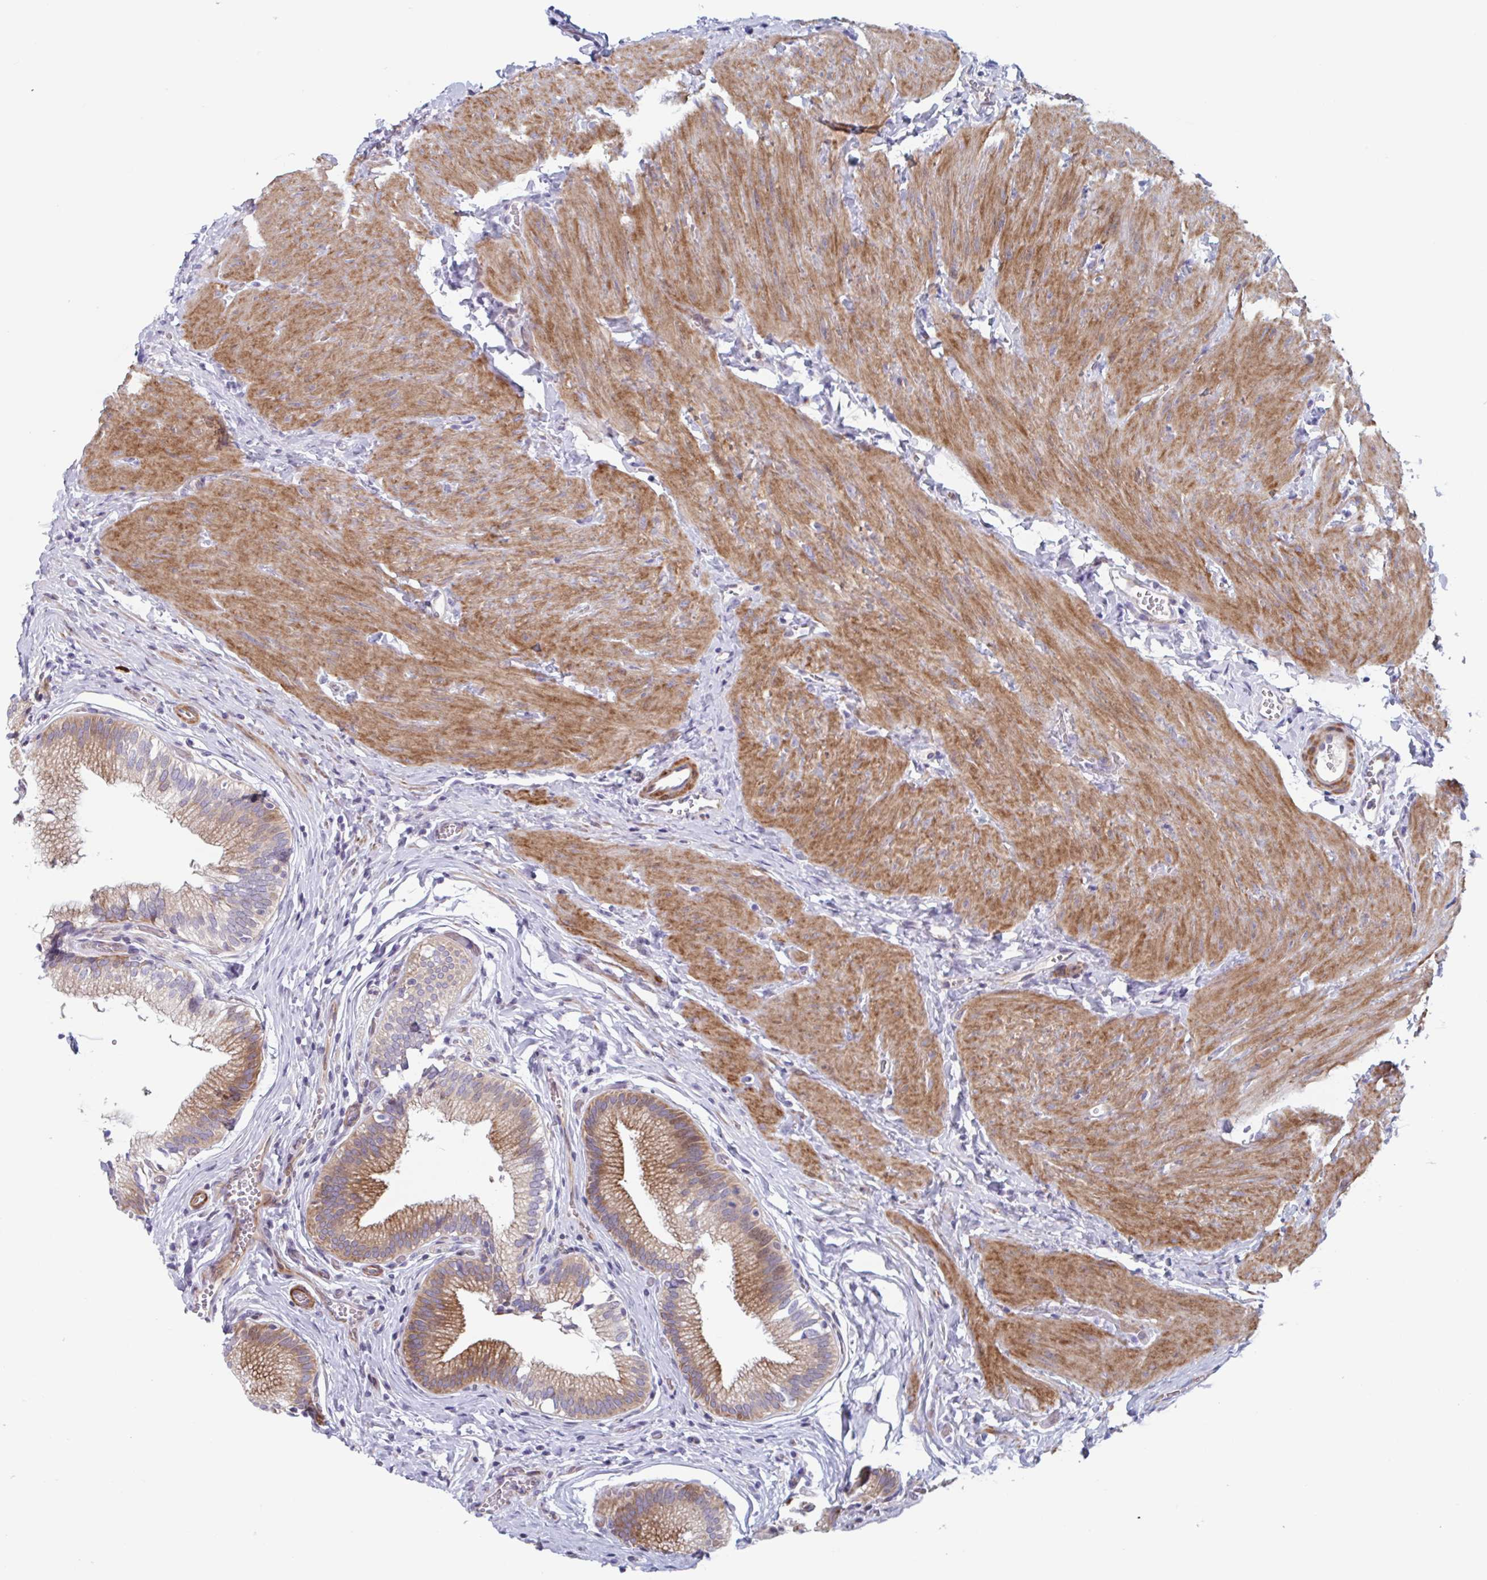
{"staining": {"intensity": "moderate", "quantity": ">75%", "location": "cytoplasmic/membranous,nuclear"}, "tissue": "gallbladder", "cell_type": "Glandular cells", "image_type": "normal", "snomed": [{"axis": "morphology", "description": "Normal tissue, NOS"}, {"axis": "topography", "description": "Gallbladder"}, {"axis": "topography", "description": "Peripheral nerve tissue"}], "caption": "Approximately >75% of glandular cells in normal gallbladder demonstrate moderate cytoplasmic/membranous,nuclear protein expression as visualized by brown immunohistochemical staining.", "gene": "DUXA", "patient": {"sex": "male", "age": 17}}